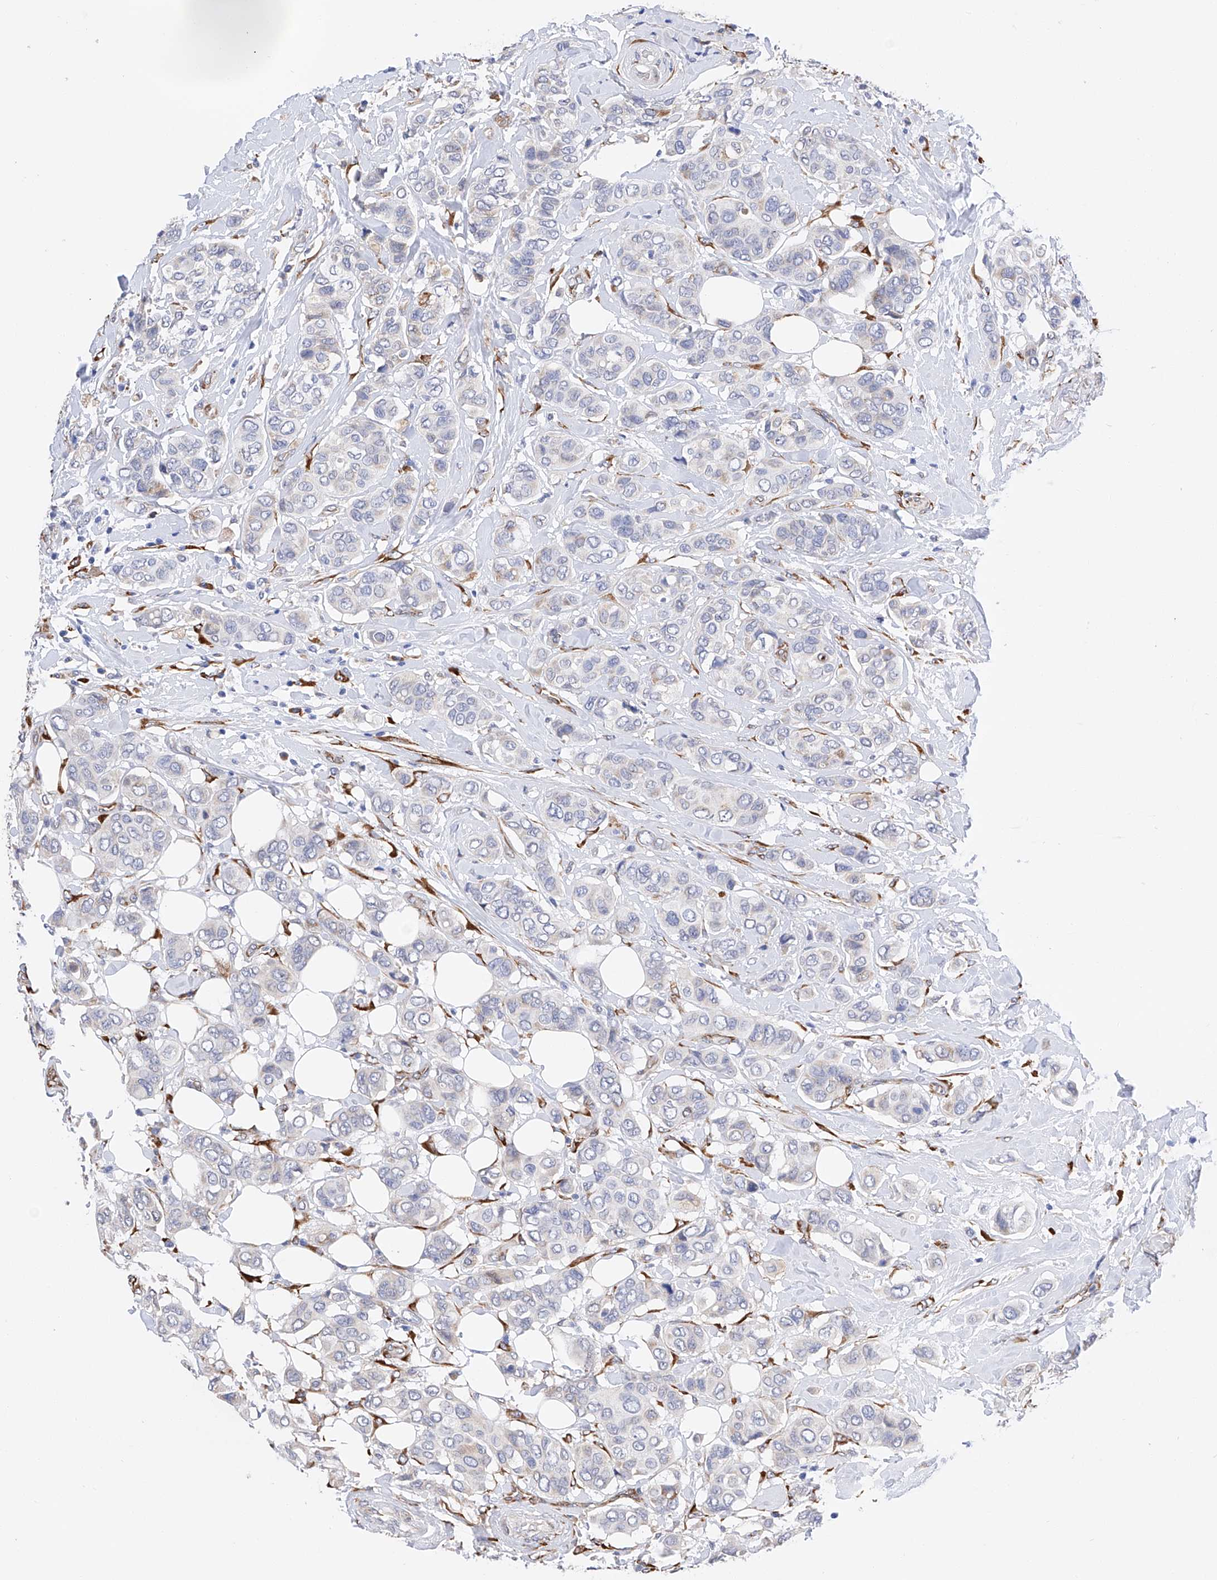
{"staining": {"intensity": "negative", "quantity": "none", "location": "none"}, "tissue": "breast cancer", "cell_type": "Tumor cells", "image_type": "cancer", "snomed": [{"axis": "morphology", "description": "Lobular carcinoma"}, {"axis": "topography", "description": "Breast"}], "caption": "There is no significant expression in tumor cells of breast cancer.", "gene": "PDIA5", "patient": {"sex": "female", "age": 51}}